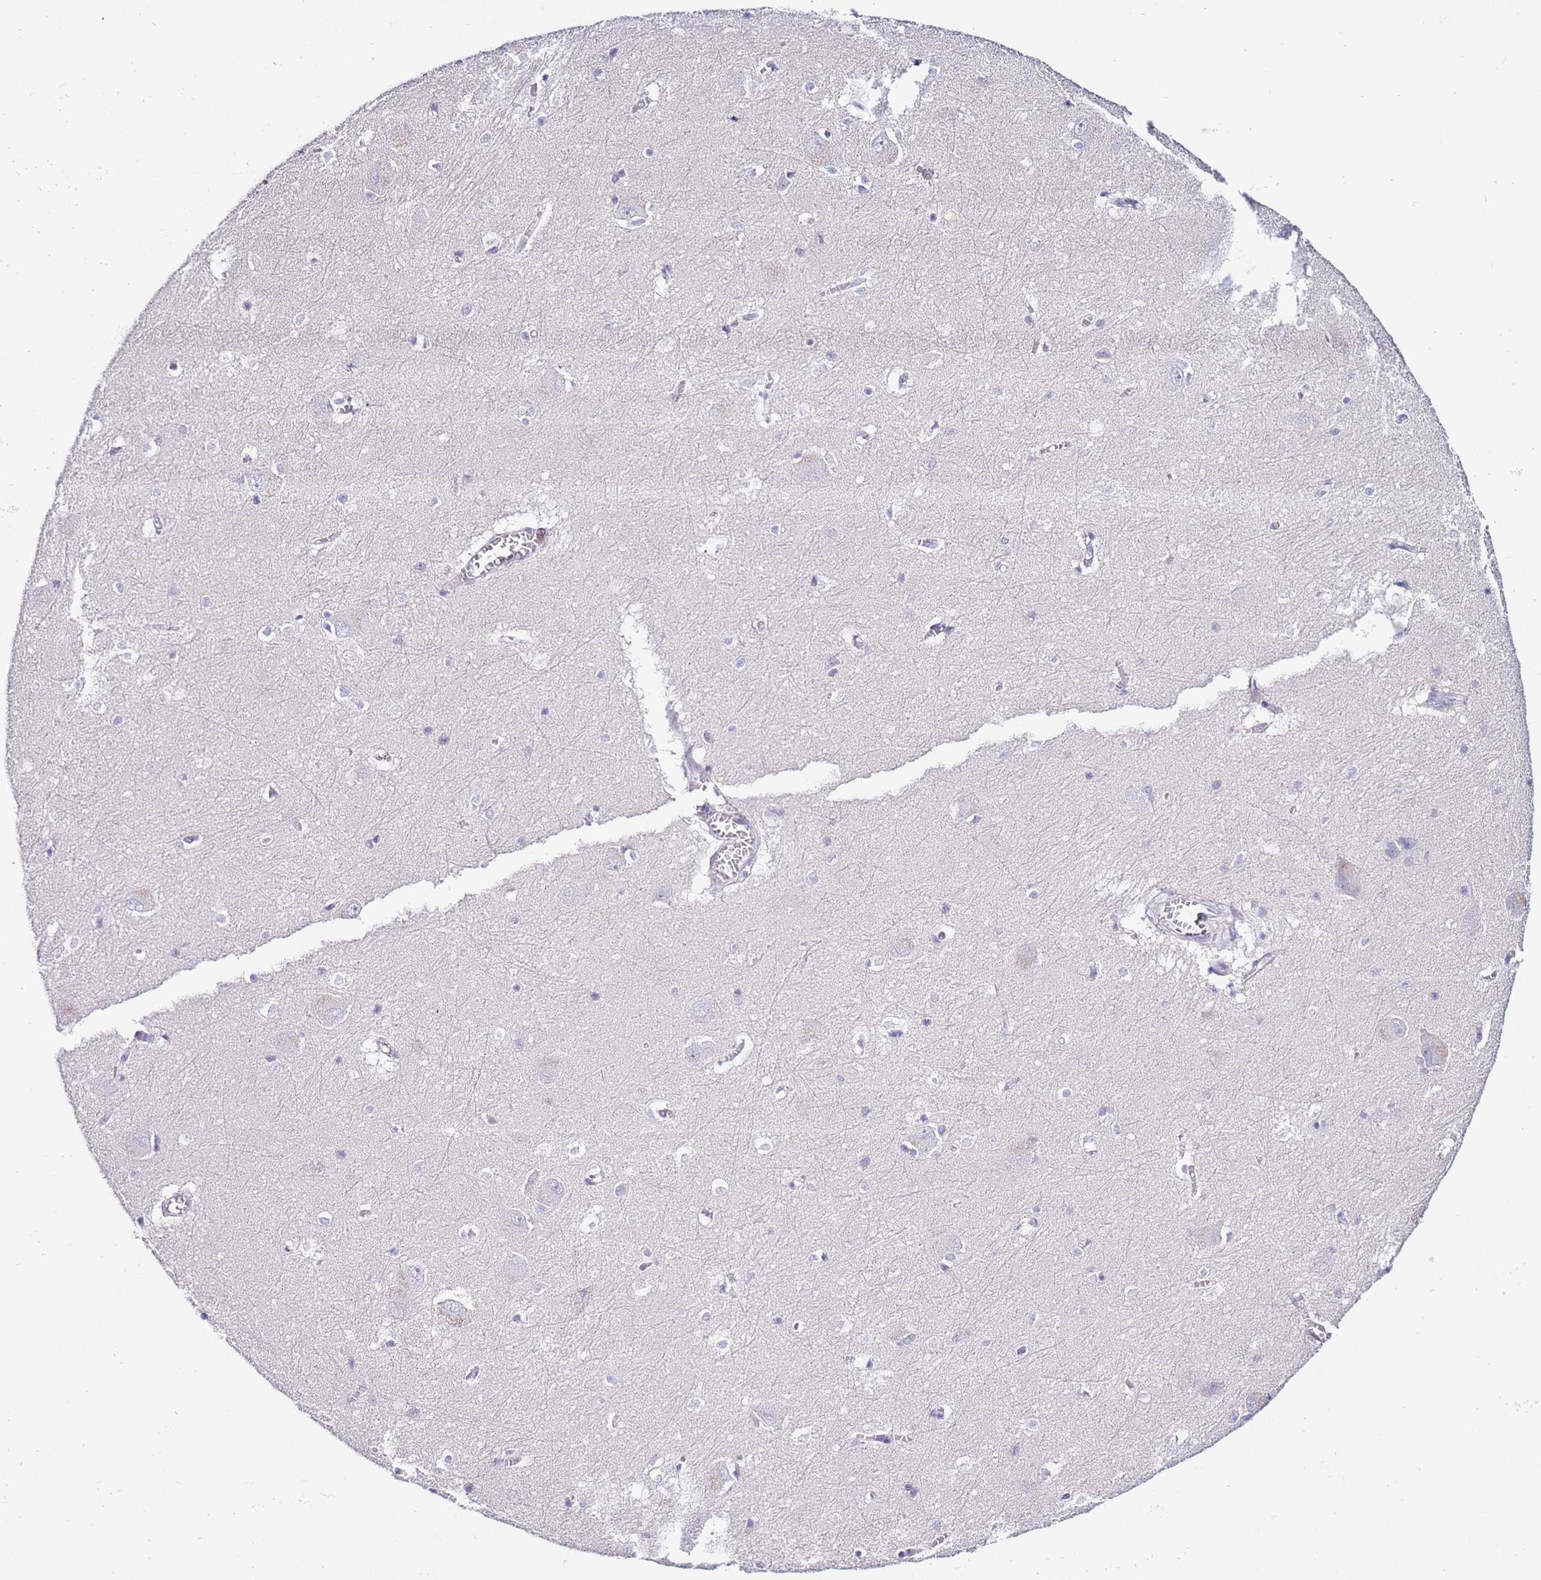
{"staining": {"intensity": "negative", "quantity": "none", "location": "none"}, "tissue": "caudate", "cell_type": "Glial cells", "image_type": "normal", "snomed": [{"axis": "morphology", "description": "Normal tissue, NOS"}, {"axis": "topography", "description": "Lateral ventricle wall"}], "caption": "Human caudate stained for a protein using immunohistochemistry (IHC) reveals no staining in glial cells.", "gene": "HGD", "patient": {"sex": "male", "age": 37}}